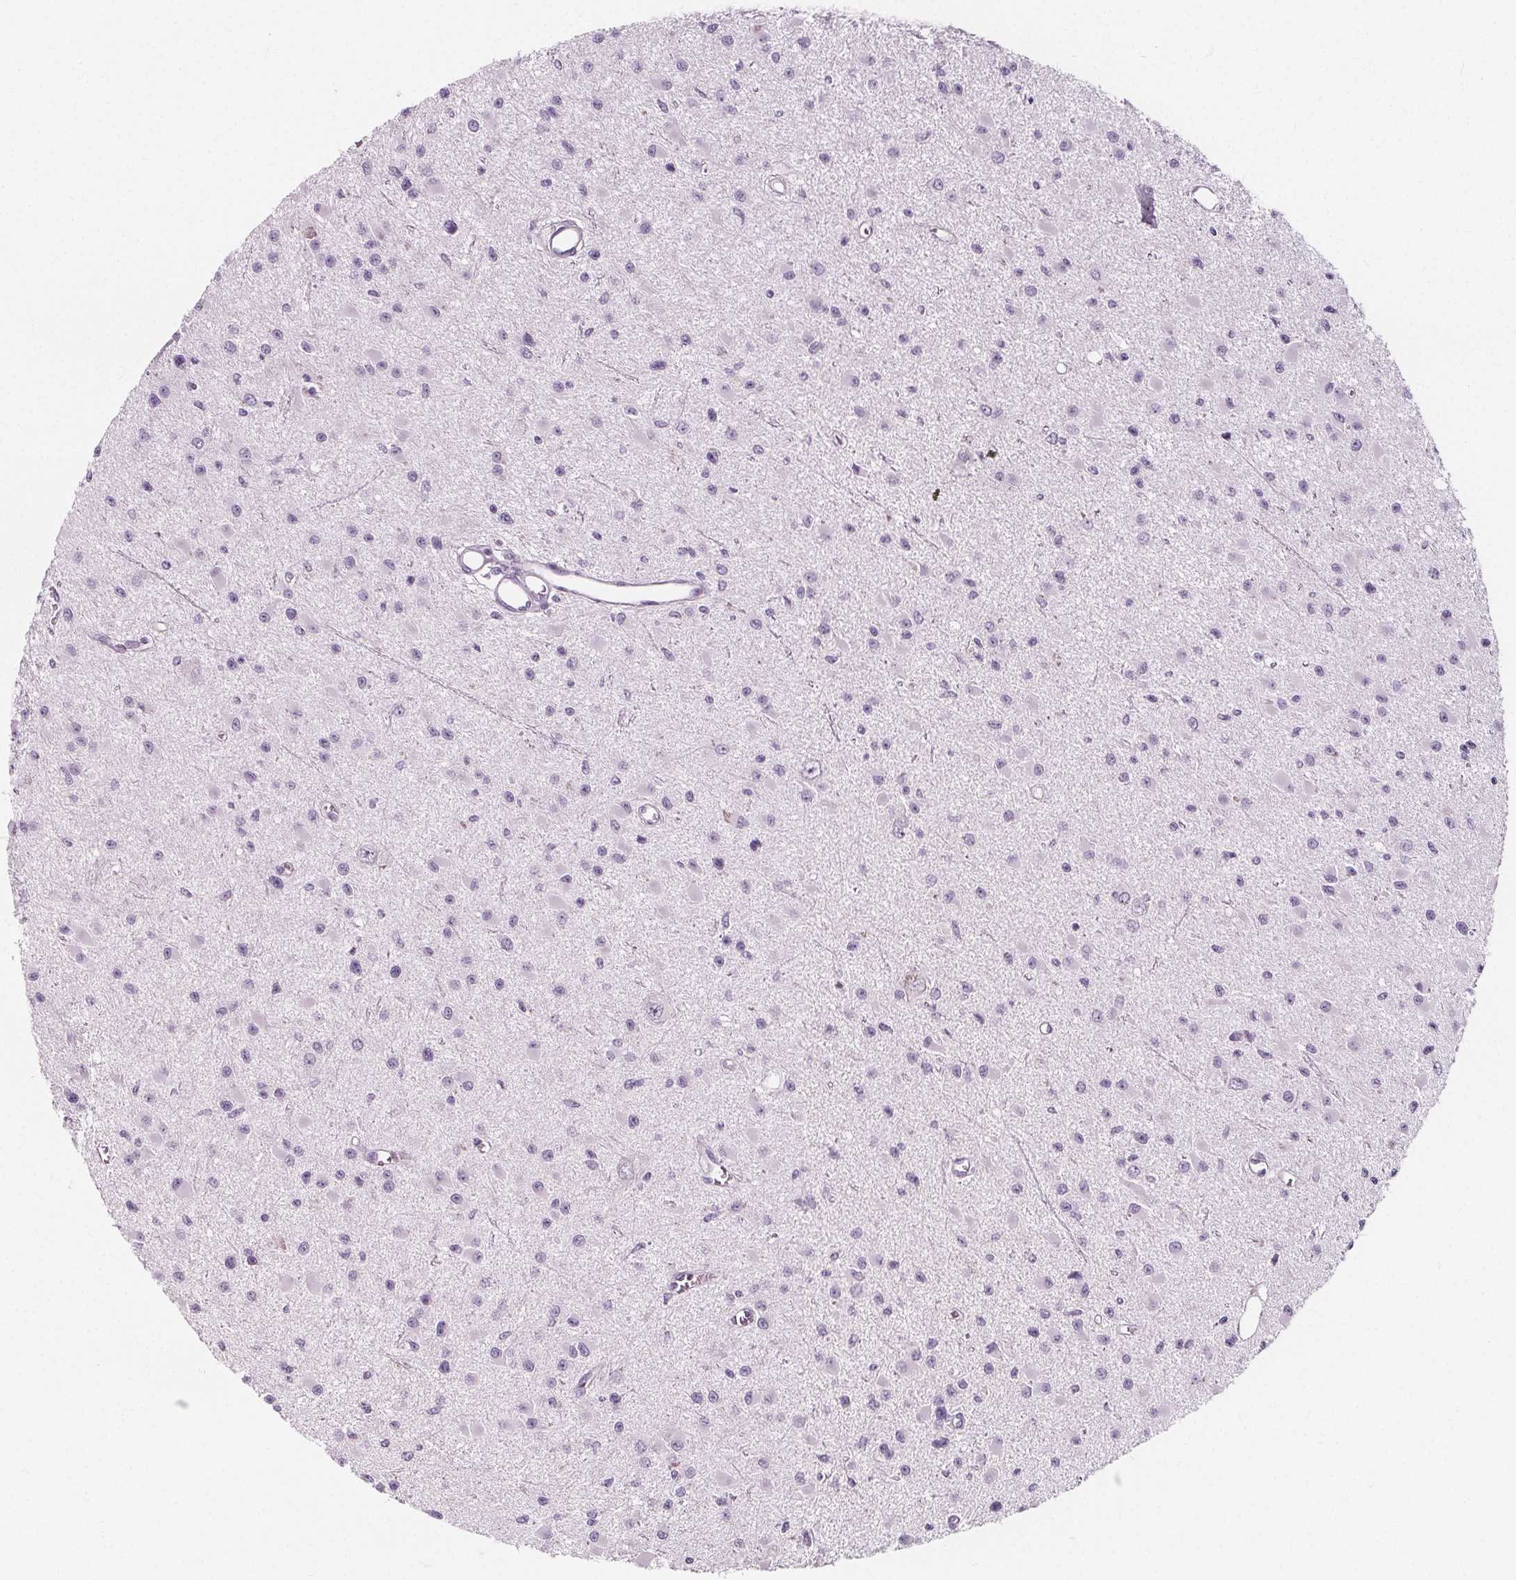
{"staining": {"intensity": "negative", "quantity": "none", "location": "none"}, "tissue": "glioma", "cell_type": "Tumor cells", "image_type": "cancer", "snomed": [{"axis": "morphology", "description": "Glioma, malignant, High grade"}, {"axis": "topography", "description": "Brain"}], "caption": "High power microscopy photomicrograph of an immunohistochemistry photomicrograph of glioma, revealing no significant staining in tumor cells.", "gene": "IL17C", "patient": {"sex": "male", "age": 54}}